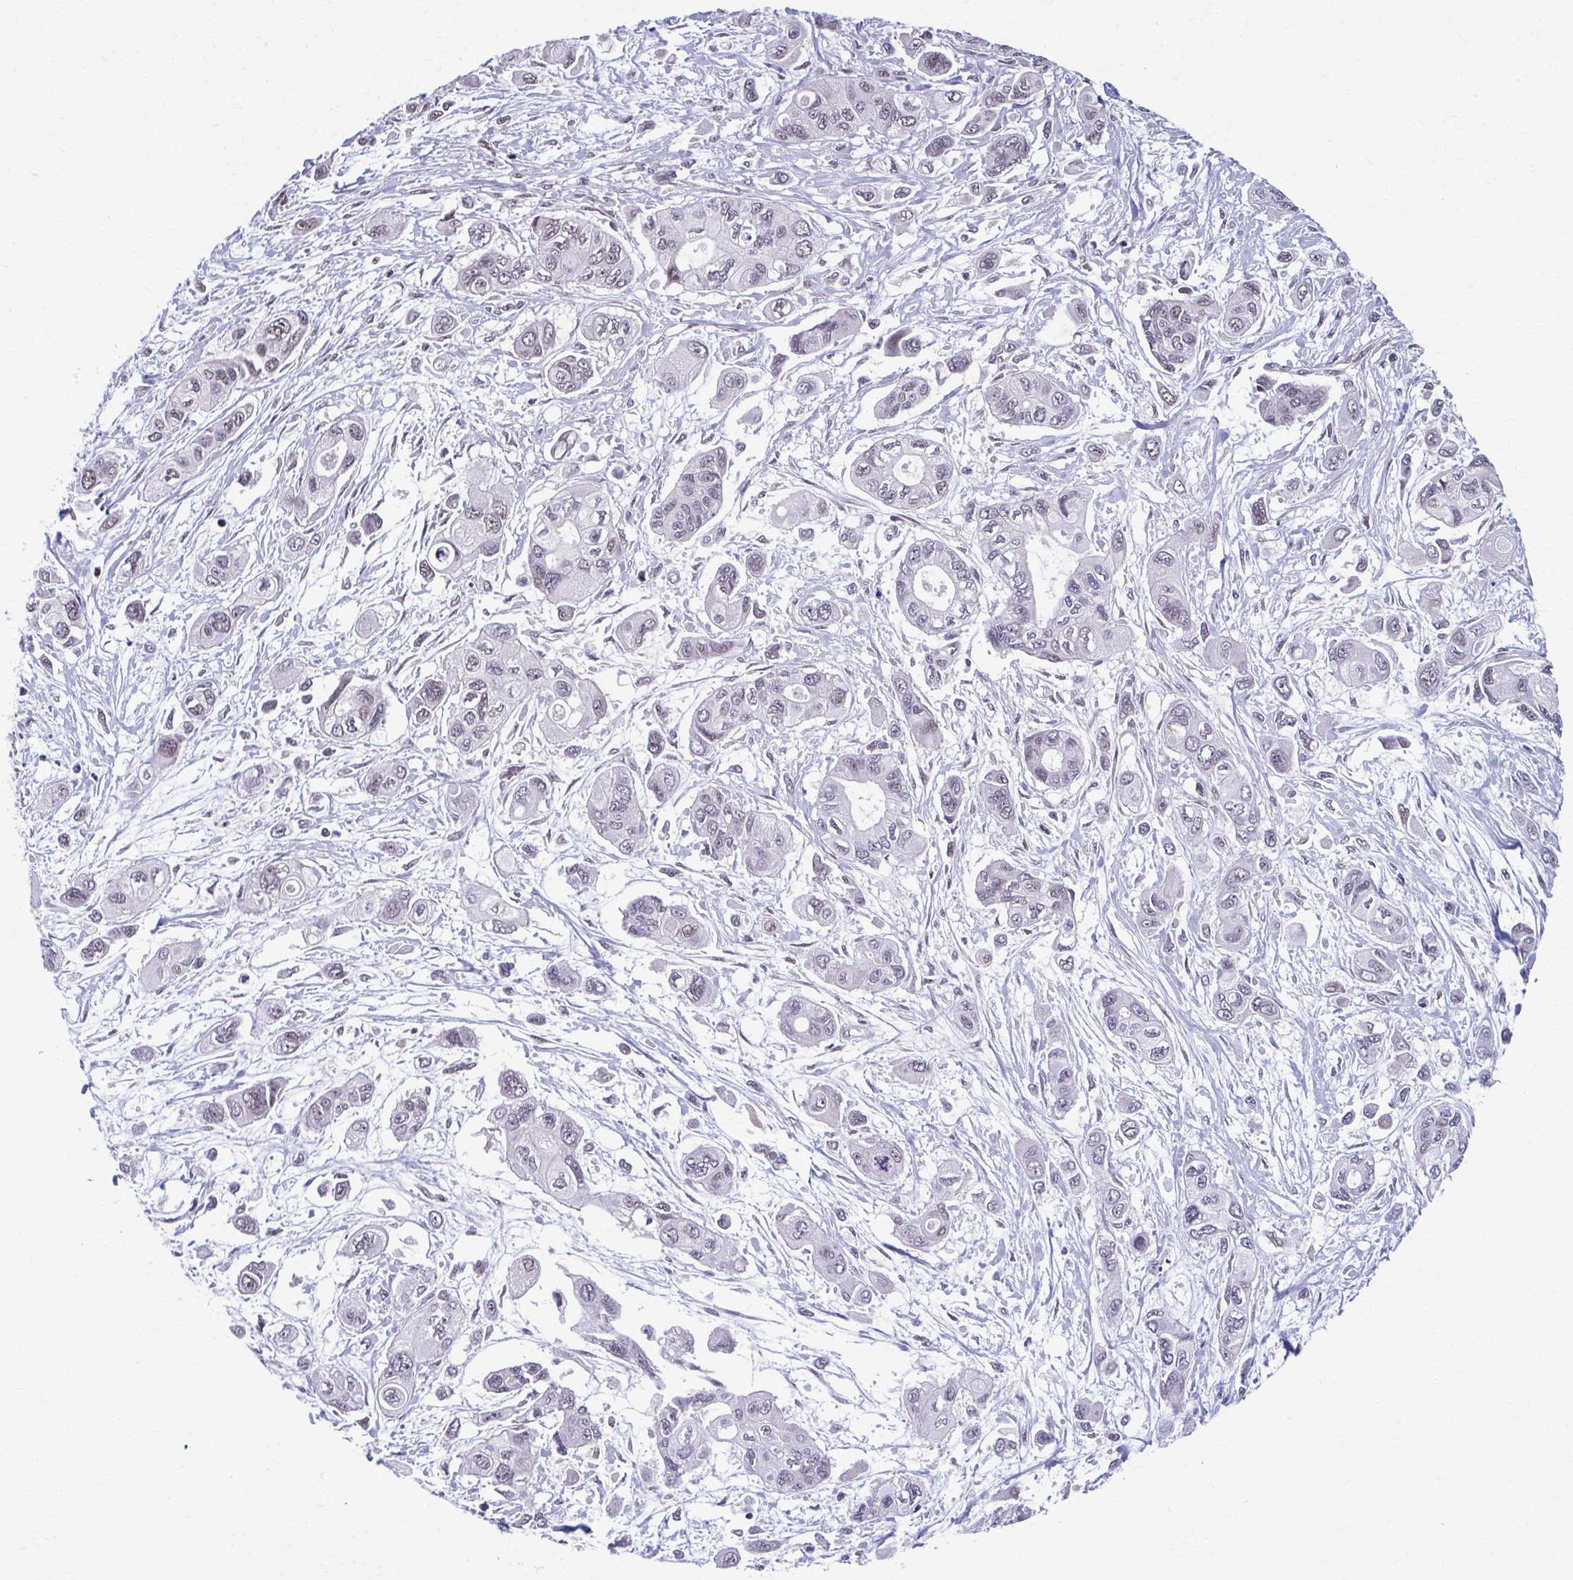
{"staining": {"intensity": "moderate", "quantity": "25%-75%", "location": "nuclear"}, "tissue": "pancreatic cancer", "cell_type": "Tumor cells", "image_type": "cancer", "snomed": [{"axis": "morphology", "description": "Adenocarcinoma, NOS"}, {"axis": "topography", "description": "Pancreas"}], "caption": "Immunohistochemistry (DAB) staining of pancreatic cancer (adenocarcinoma) reveals moderate nuclear protein expression in about 25%-75% of tumor cells. (DAB IHC with brightfield microscopy, high magnification).", "gene": "SETBP1", "patient": {"sex": "female", "age": 47}}